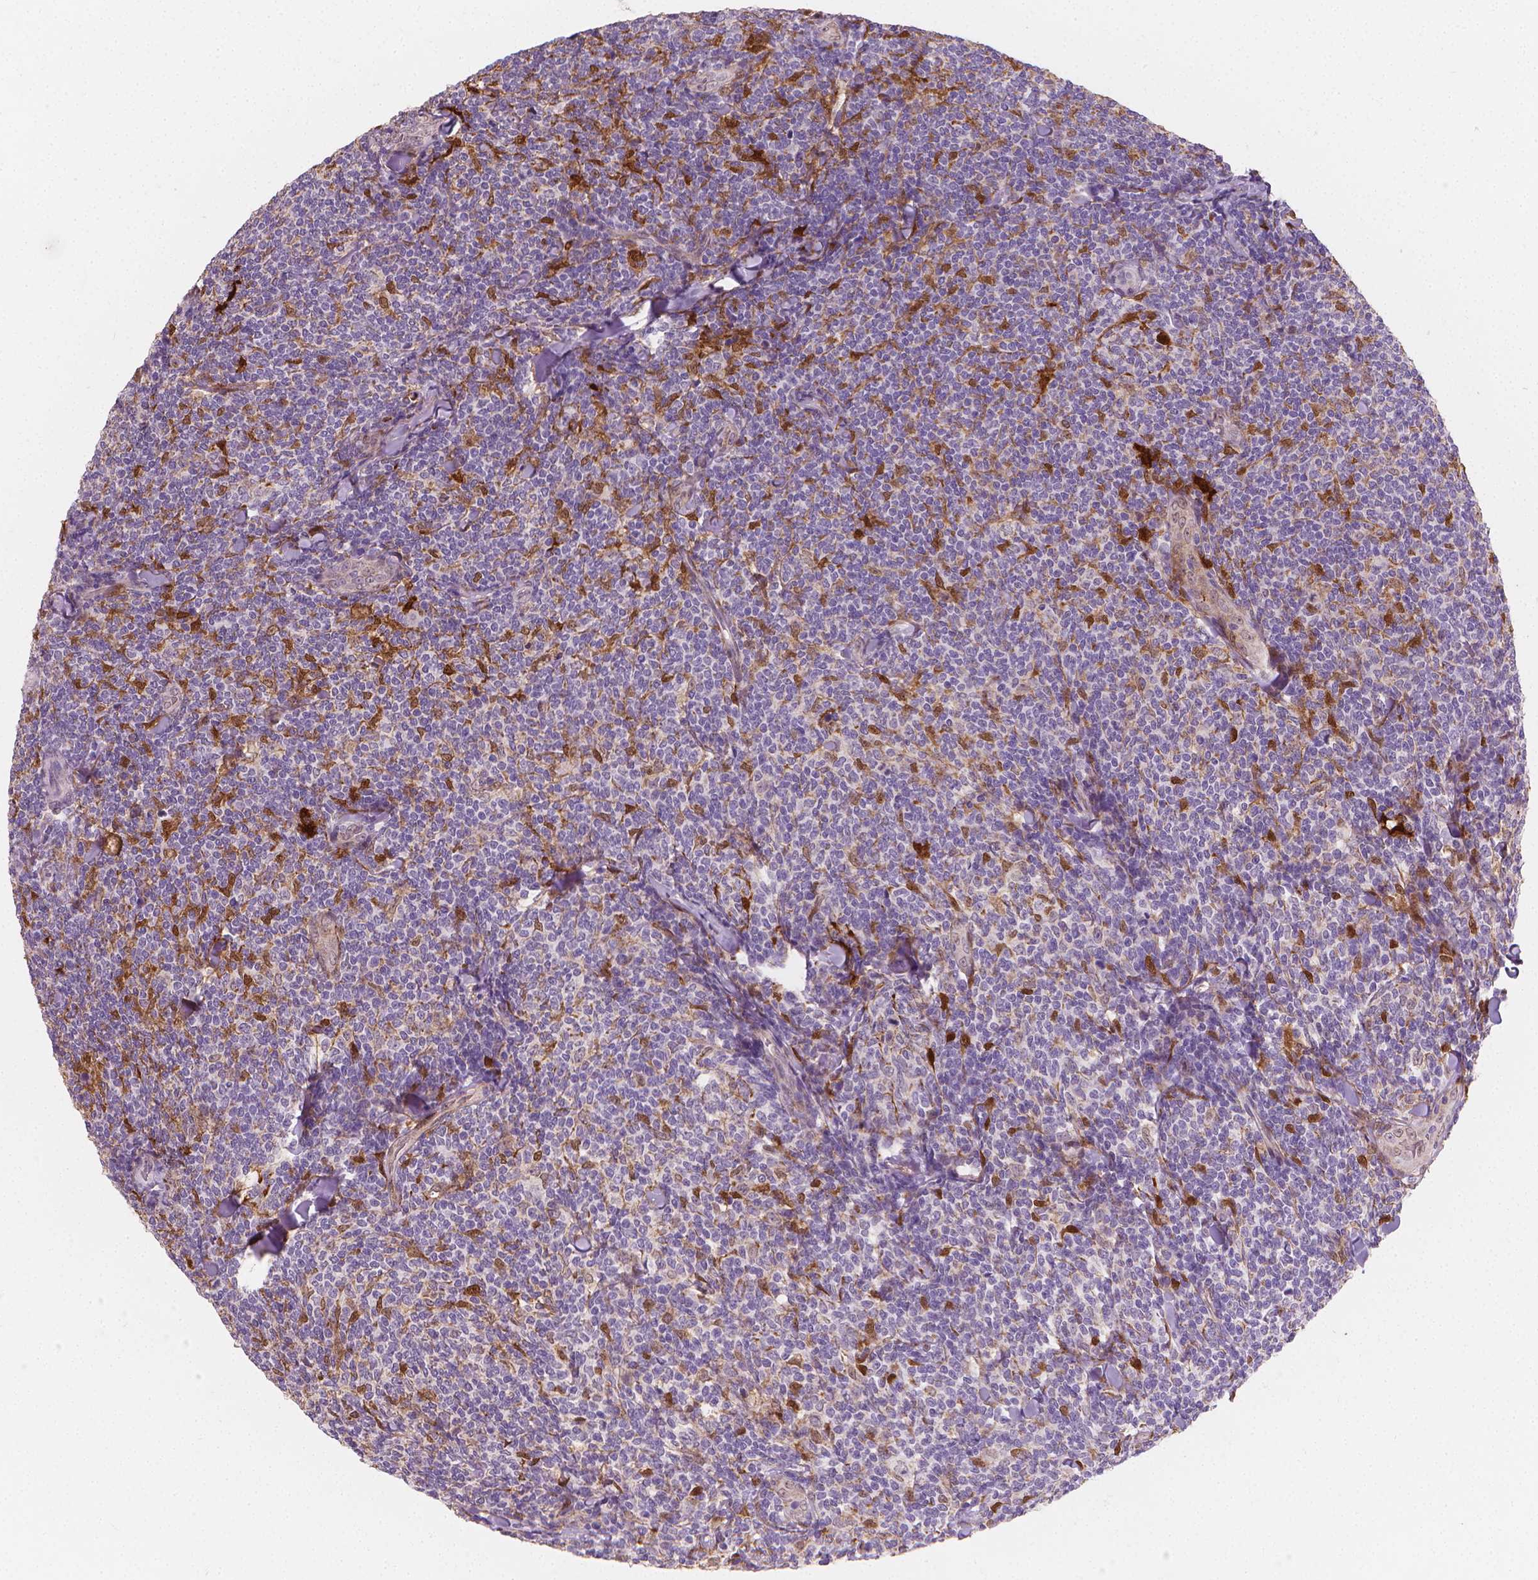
{"staining": {"intensity": "negative", "quantity": "none", "location": "none"}, "tissue": "lymphoma", "cell_type": "Tumor cells", "image_type": "cancer", "snomed": [{"axis": "morphology", "description": "Malignant lymphoma, non-Hodgkin's type, Low grade"}, {"axis": "topography", "description": "Lymph node"}], "caption": "Immunohistochemistry of low-grade malignant lymphoma, non-Hodgkin's type shows no positivity in tumor cells.", "gene": "TNFAIP2", "patient": {"sex": "female", "age": 56}}